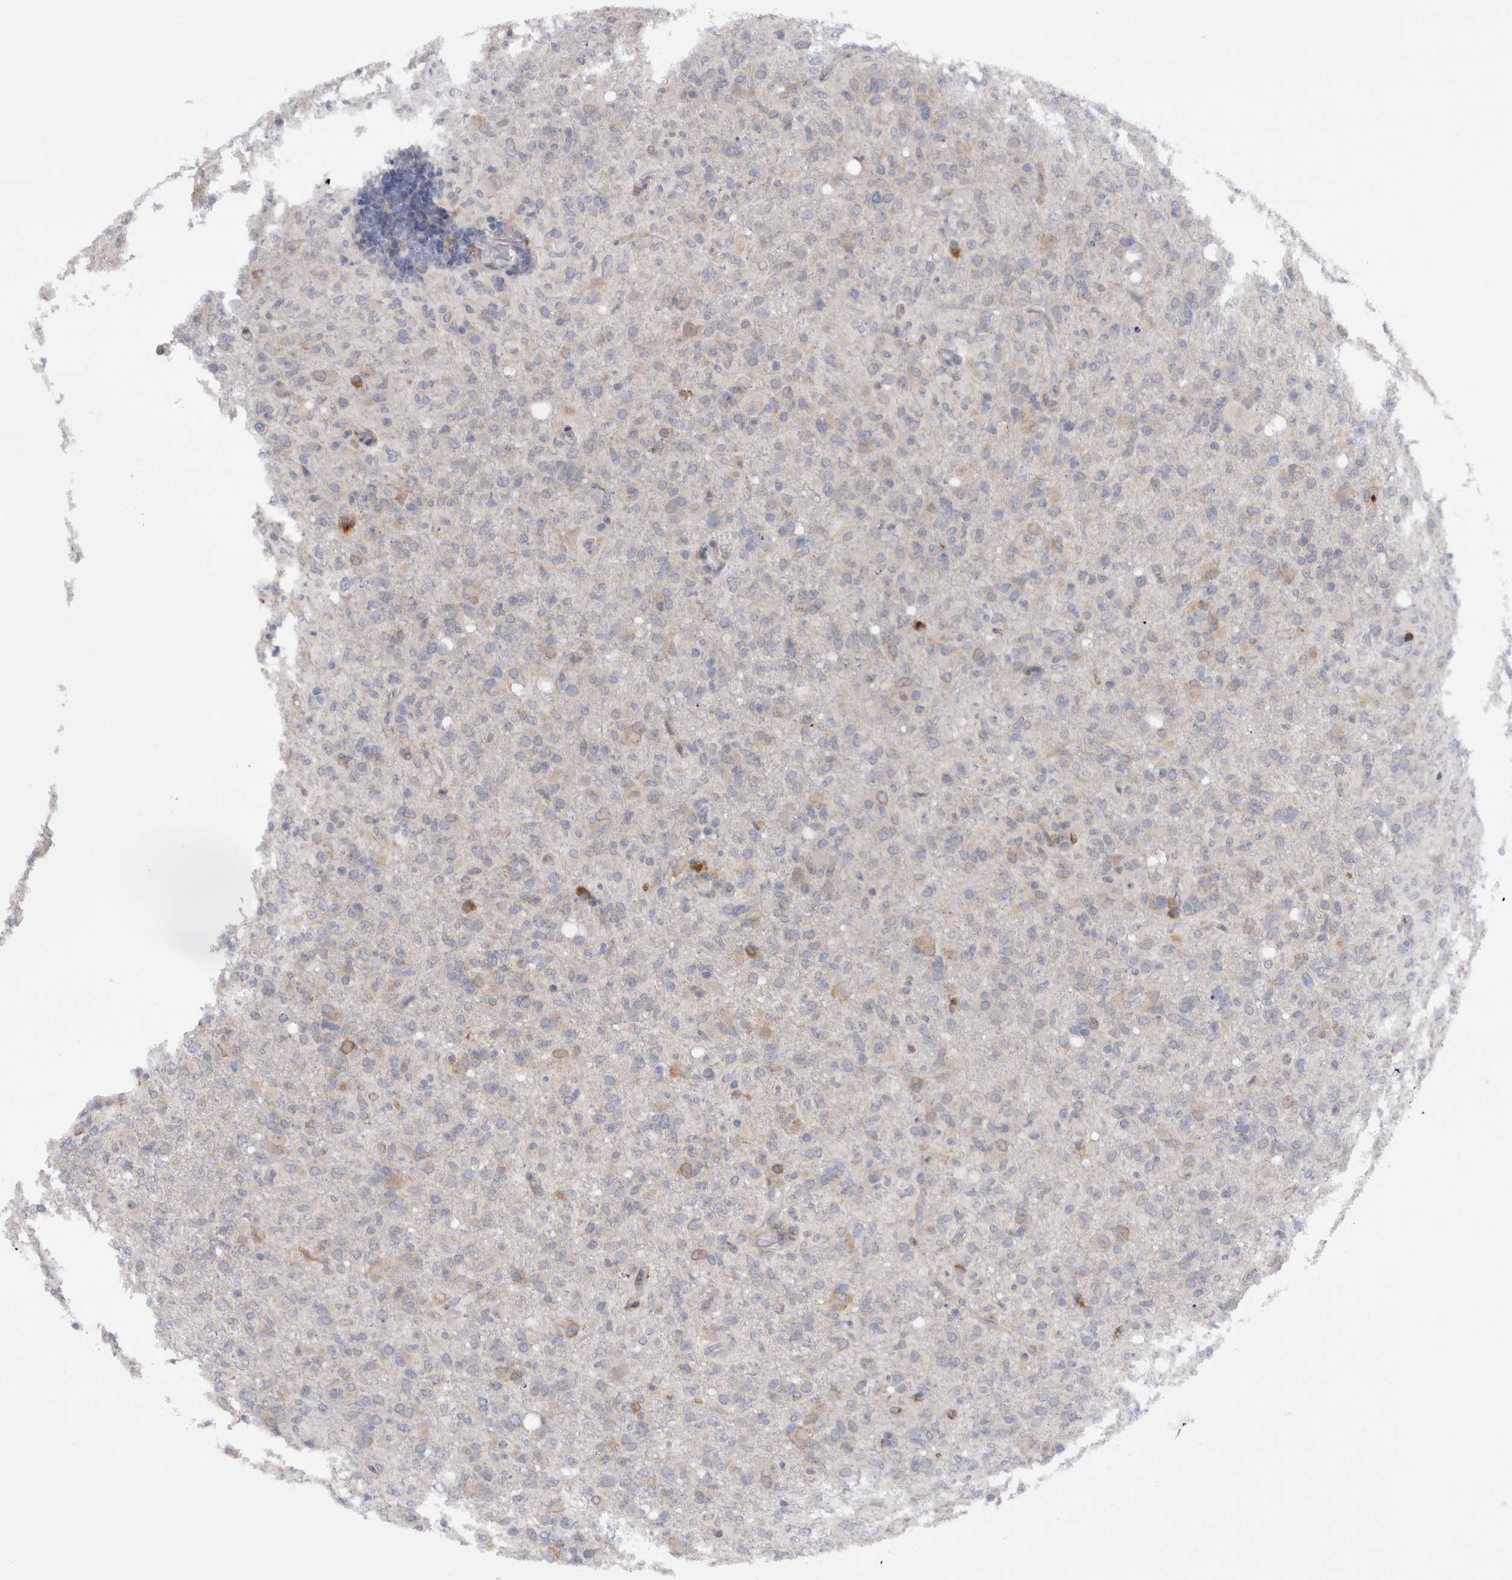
{"staining": {"intensity": "negative", "quantity": "none", "location": "none"}, "tissue": "glioma", "cell_type": "Tumor cells", "image_type": "cancer", "snomed": [{"axis": "morphology", "description": "Glioma, malignant, High grade"}, {"axis": "topography", "description": "Brain"}], "caption": "The histopathology image reveals no significant staining in tumor cells of glioma.", "gene": "VCPIP1", "patient": {"sex": "female", "age": 57}}